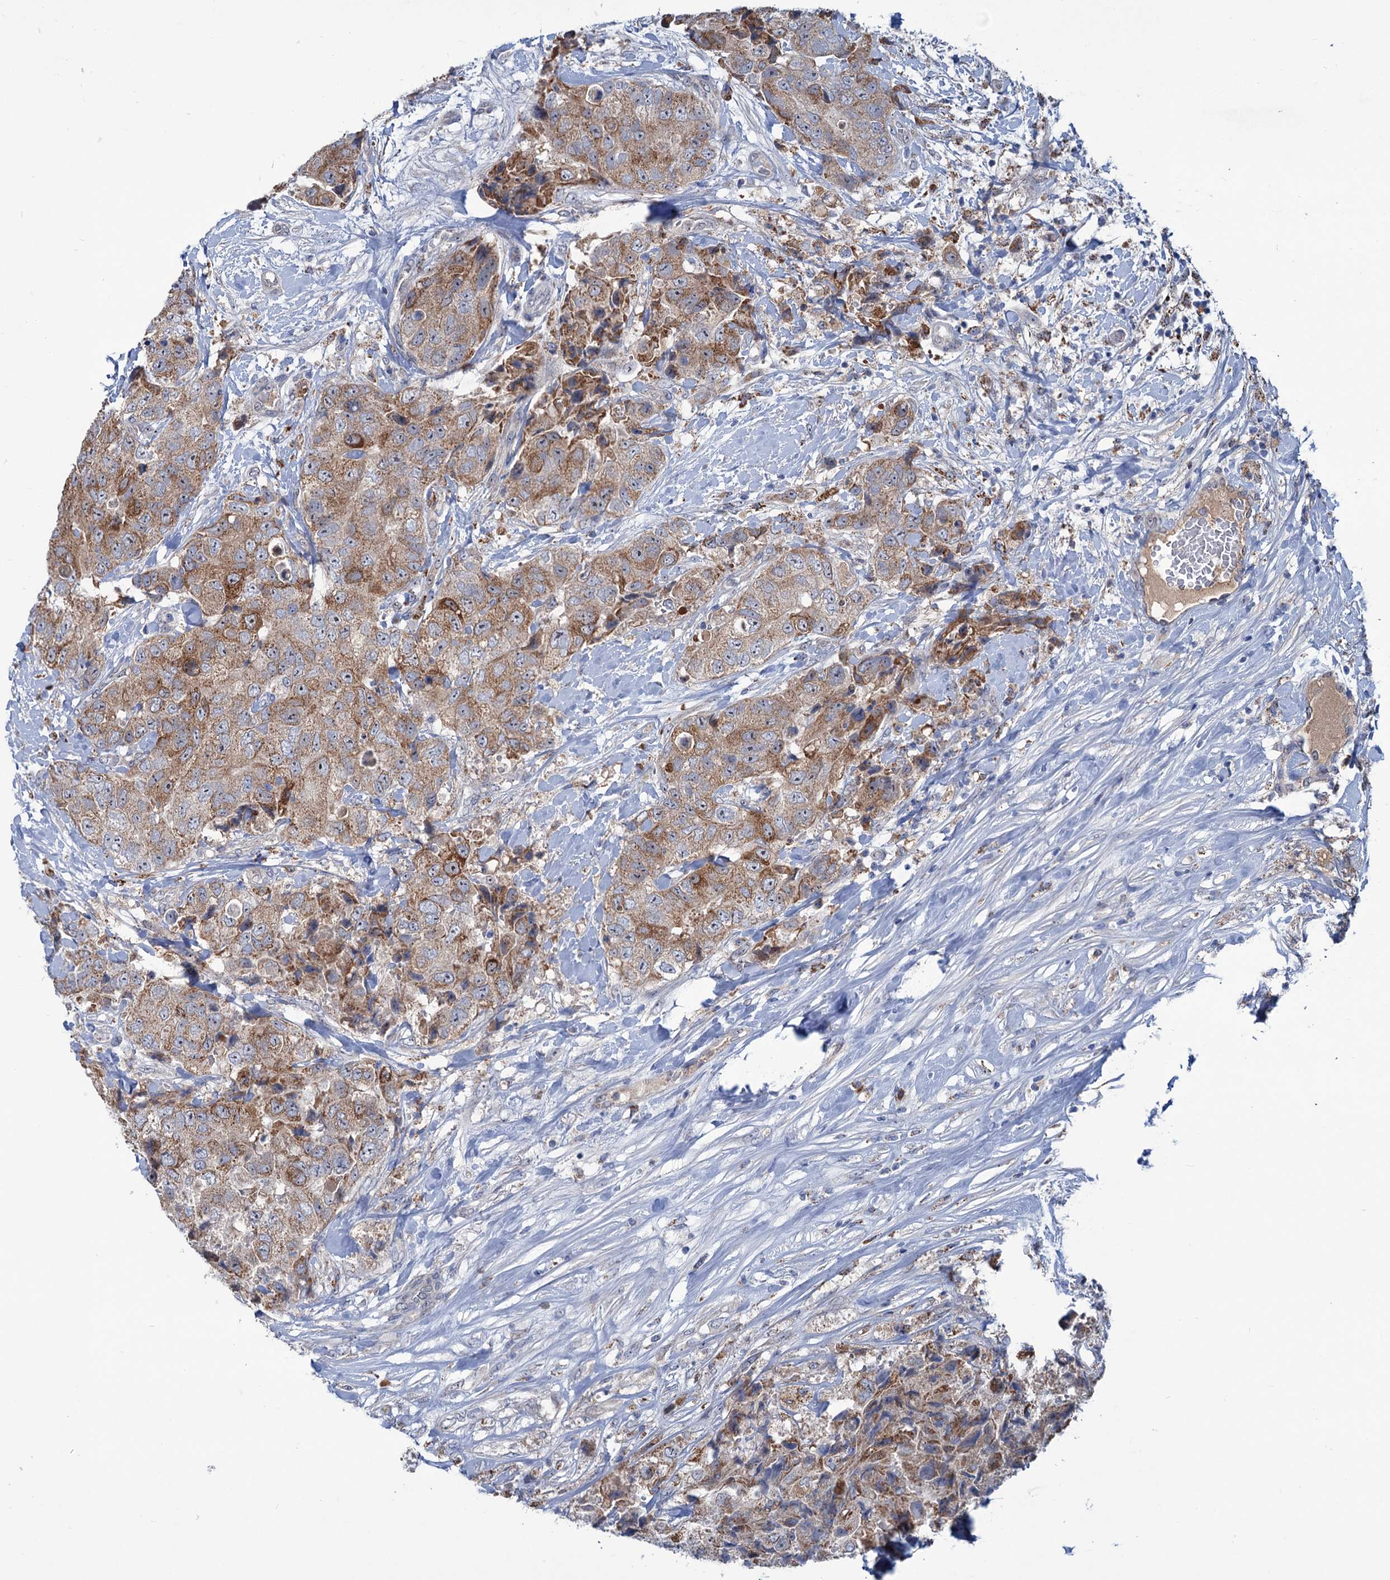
{"staining": {"intensity": "moderate", "quantity": ">75%", "location": "cytoplasmic/membranous"}, "tissue": "breast cancer", "cell_type": "Tumor cells", "image_type": "cancer", "snomed": [{"axis": "morphology", "description": "Duct carcinoma"}, {"axis": "topography", "description": "Breast"}], "caption": "Breast cancer (invasive ductal carcinoma) stained for a protein (brown) demonstrates moderate cytoplasmic/membranous positive positivity in about >75% of tumor cells.", "gene": "LPIN1", "patient": {"sex": "female", "age": 62}}